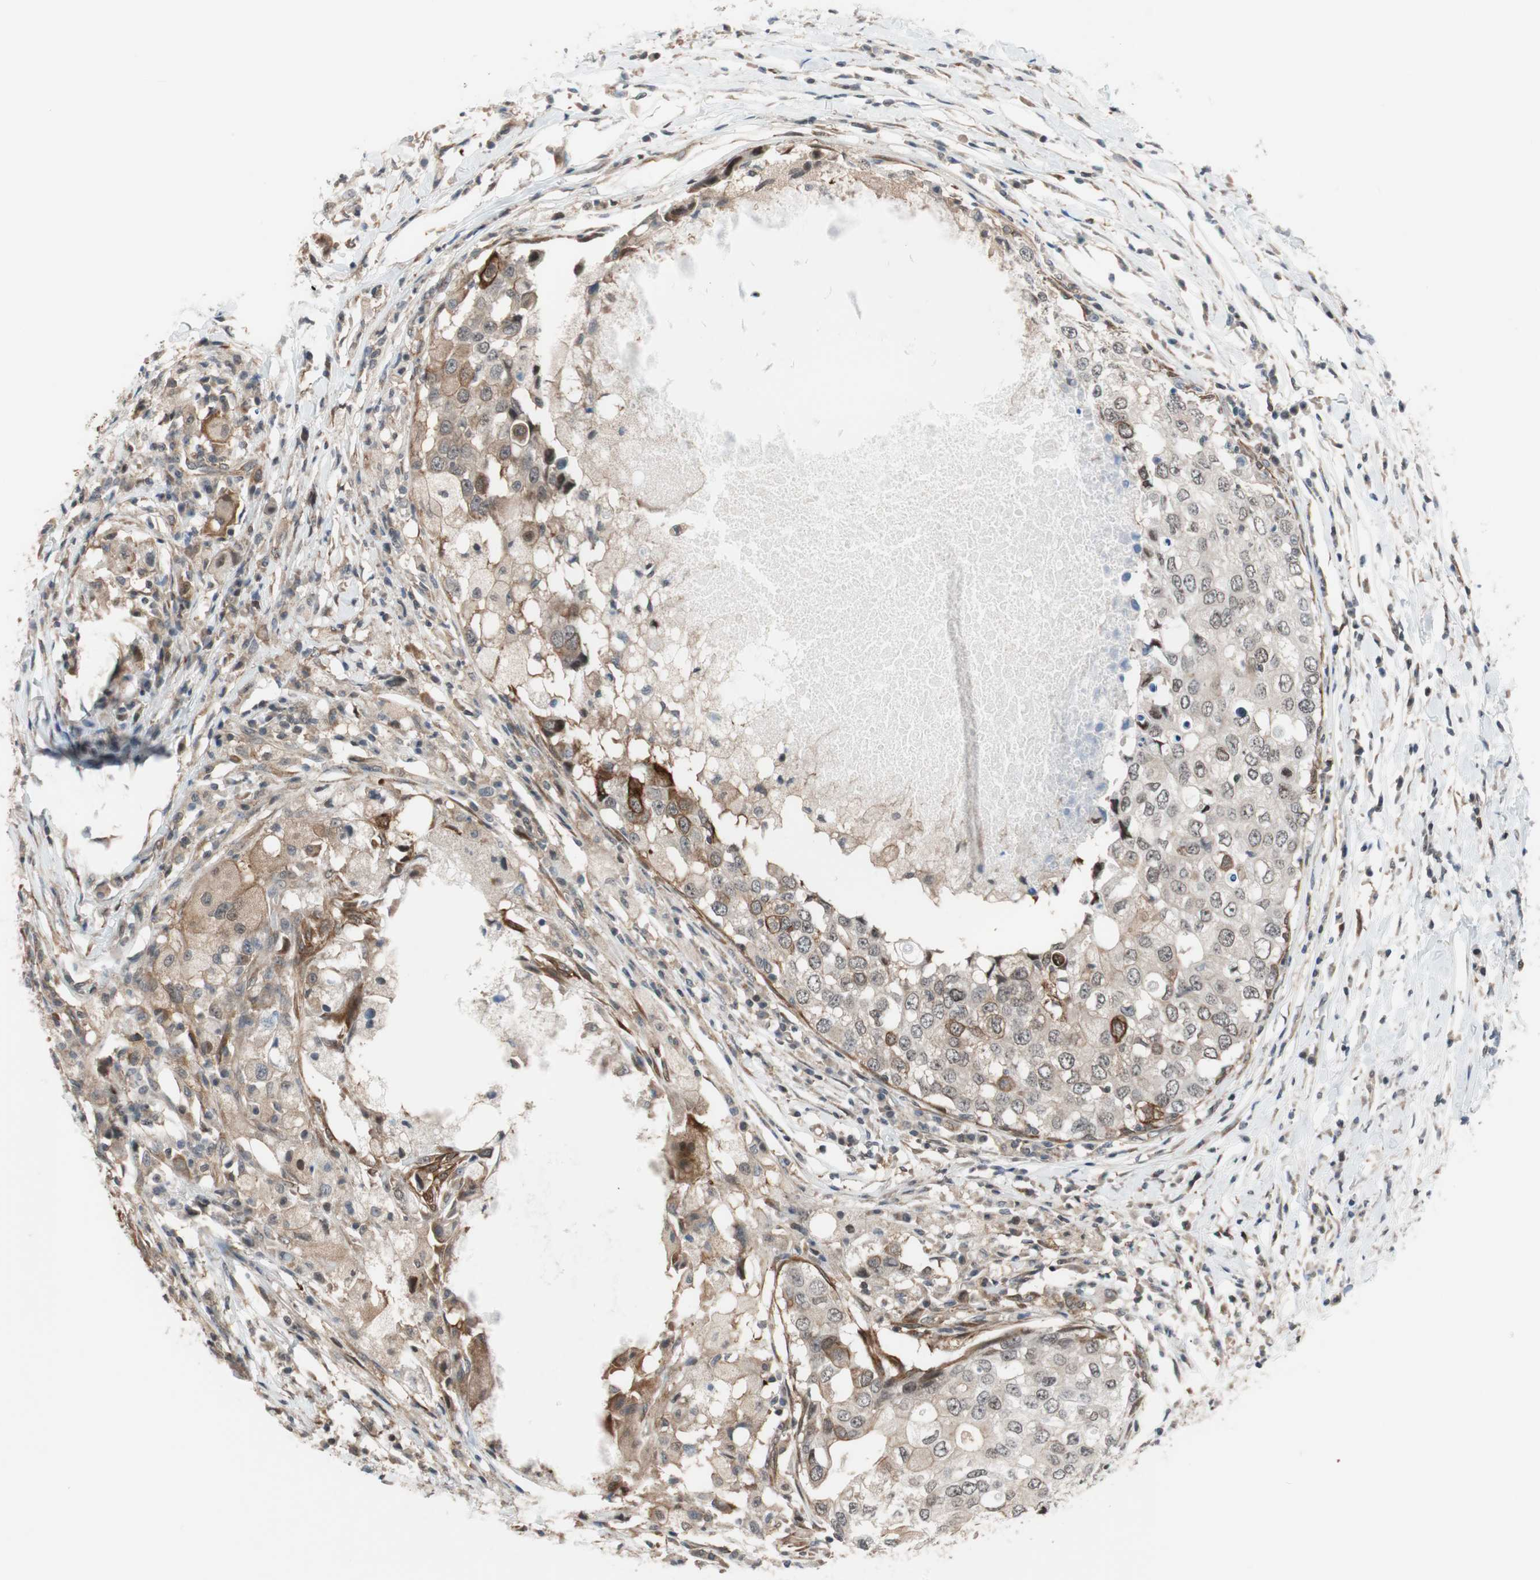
{"staining": {"intensity": "moderate", "quantity": "<25%", "location": "cytoplasmic/membranous"}, "tissue": "breast cancer", "cell_type": "Tumor cells", "image_type": "cancer", "snomed": [{"axis": "morphology", "description": "Duct carcinoma"}, {"axis": "topography", "description": "Breast"}], "caption": "This is an image of immunohistochemistry (IHC) staining of breast cancer, which shows moderate expression in the cytoplasmic/membranous of tumor cells.", "gene": "ZNF512B", "patient": {"sex": "female", "age": 27}}